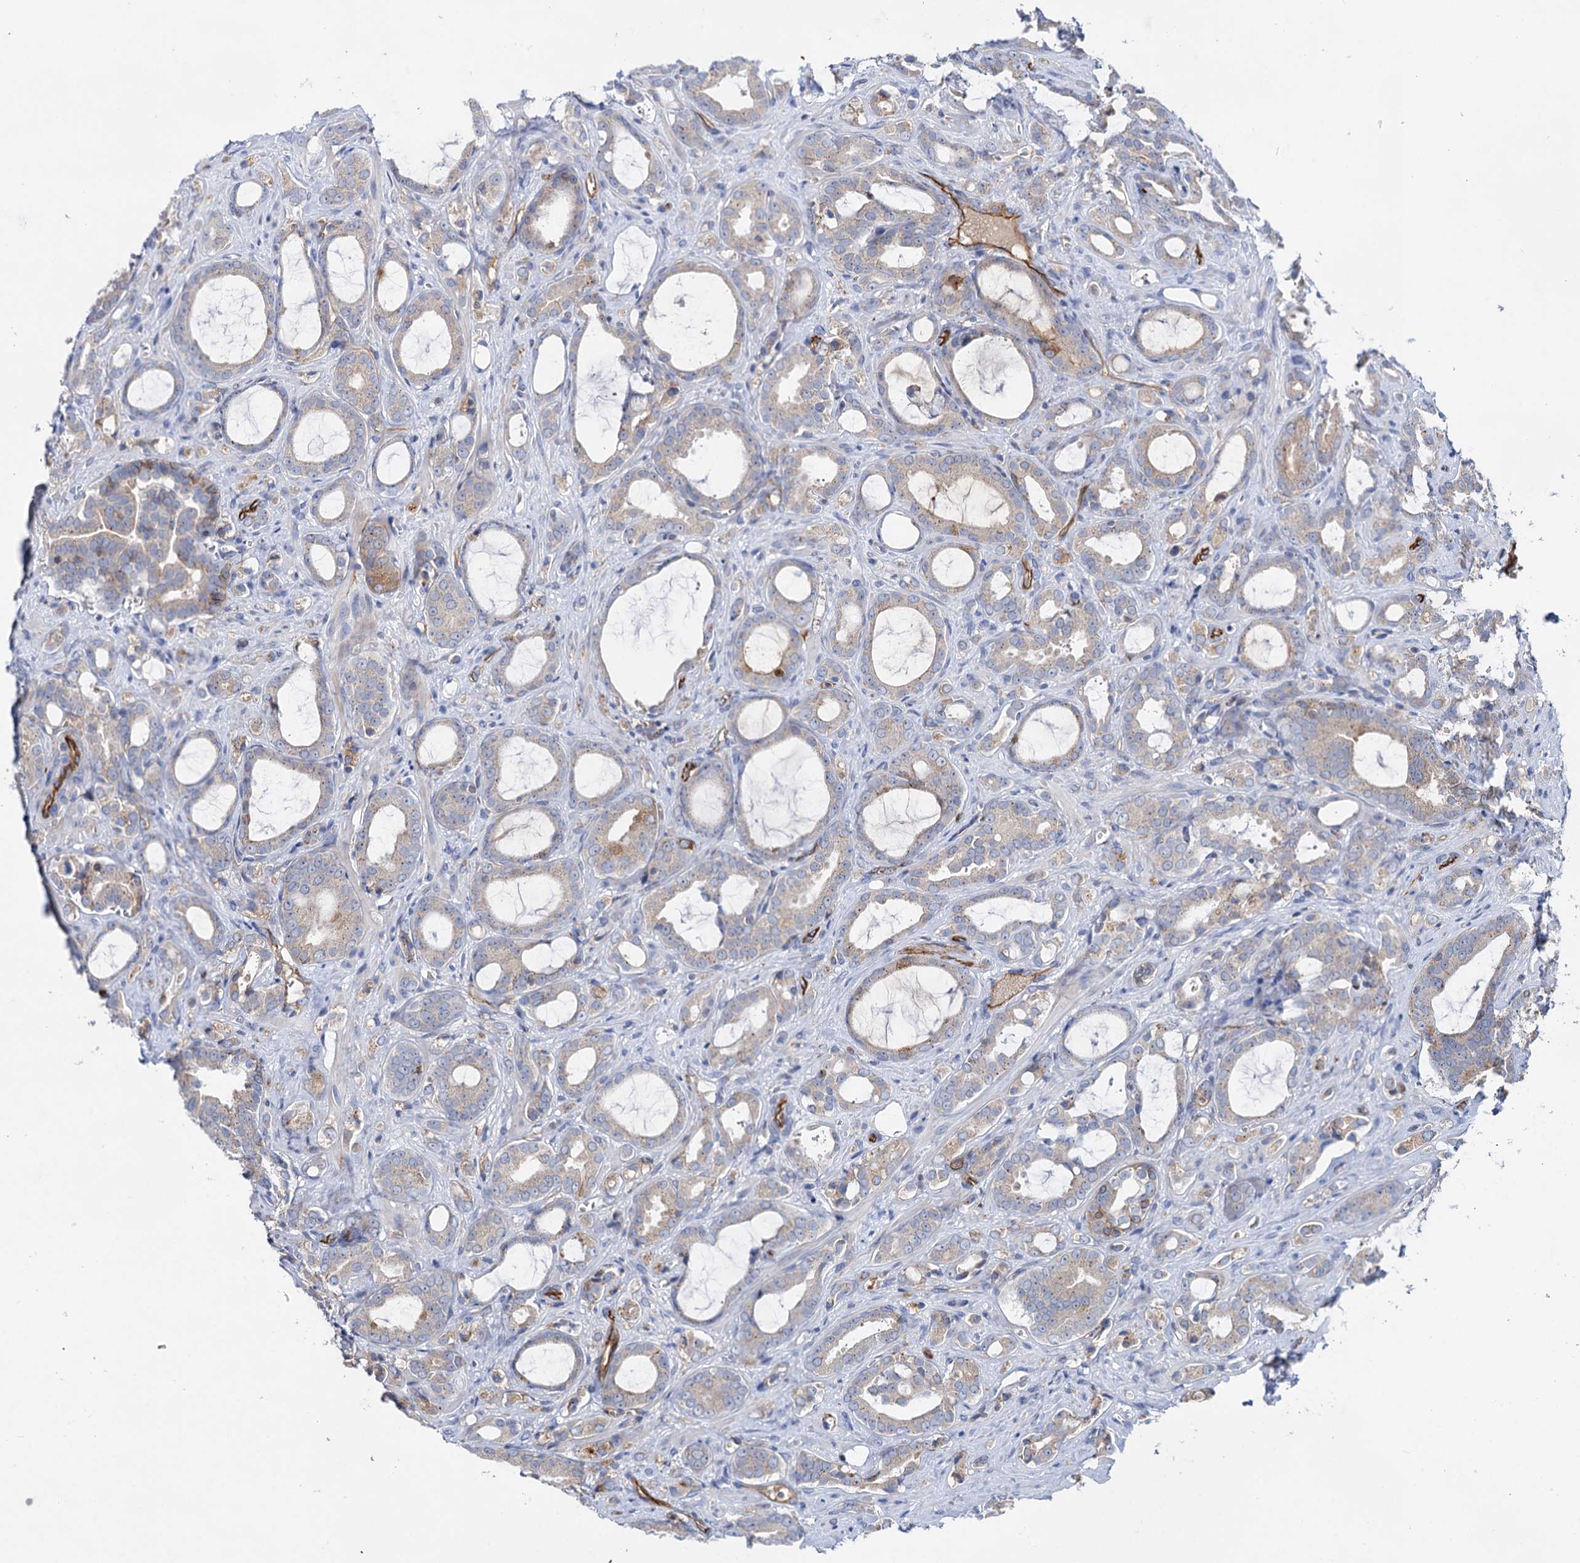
{"staining": {"intensity": "negative", "quantity": "none", "location": "none"}, "tissue": "prostate cancer", "cell_type": "Tumor cells", "image_type": "cancer", "snomed": [{"axis": "morphology", "description": "Adenocarcinoma, High grade"}, {"axis": "topography", "description": "Prostate"}], "caption": "Prostate cancer was stained to show a protein in brown. There is no significant expression in tumor cells.", "gene": "ABLIM1", "patient": {"sex": "male", "age": 72}}